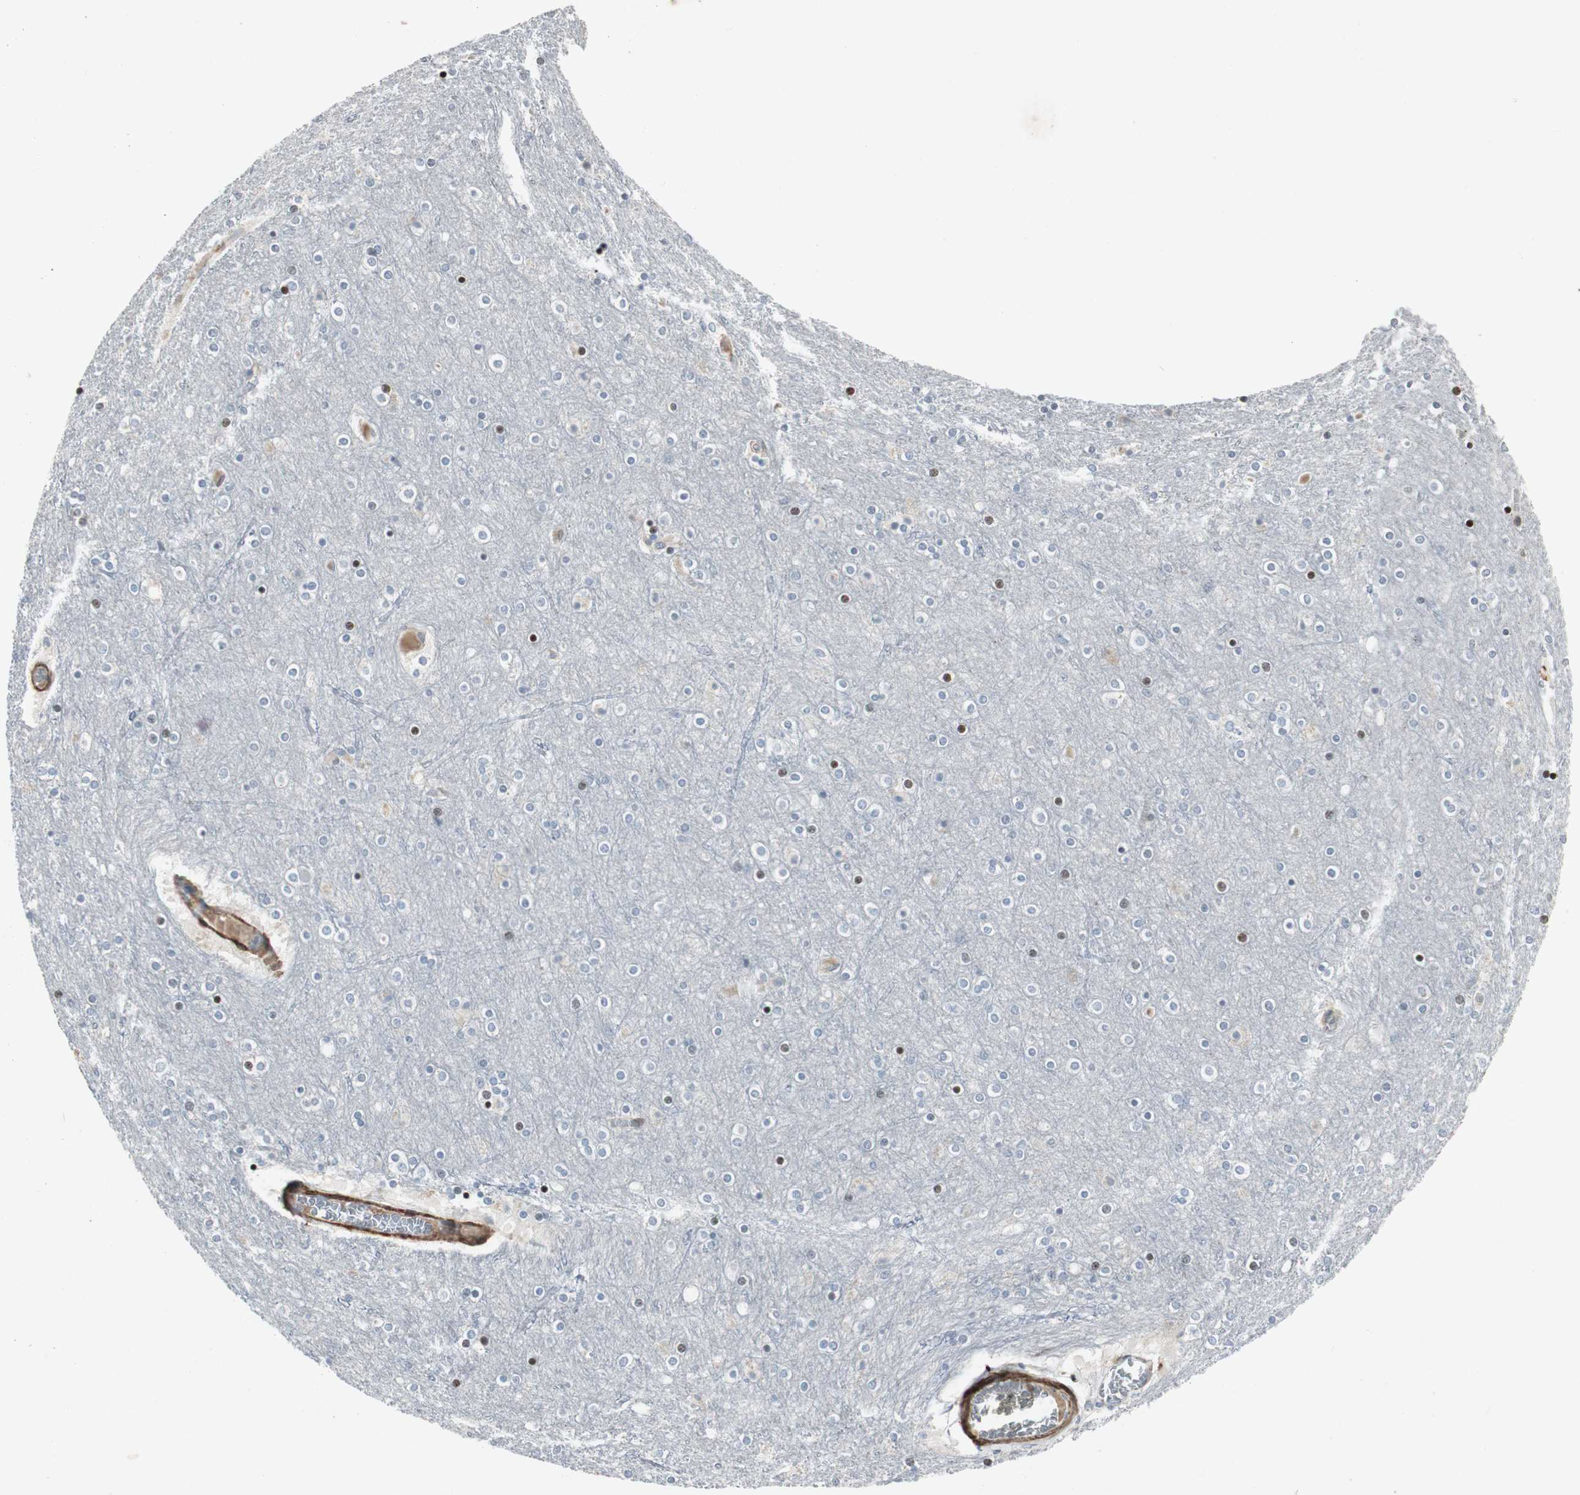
{"staining": {"intensity": "weak", "quantity": ">75%", "location": "cytoplasmic/membranous"}, "tissue": "cerebral cortex", "cell_type": "Endothelial cells", "image_type": "normal", "snomed": [{"axis": "morphology", "description": "Normal tissue, NOS"}, {"axis": "topography", "description": "Cerebral cortex"}], "caption": "A brown stain labels weak cytoplasmic/membranous staining of a protein in endothelial cells of benign human cerebral cortex.", "gene": "PRKG1", "patient": {"sex": "female", "age": 54}}